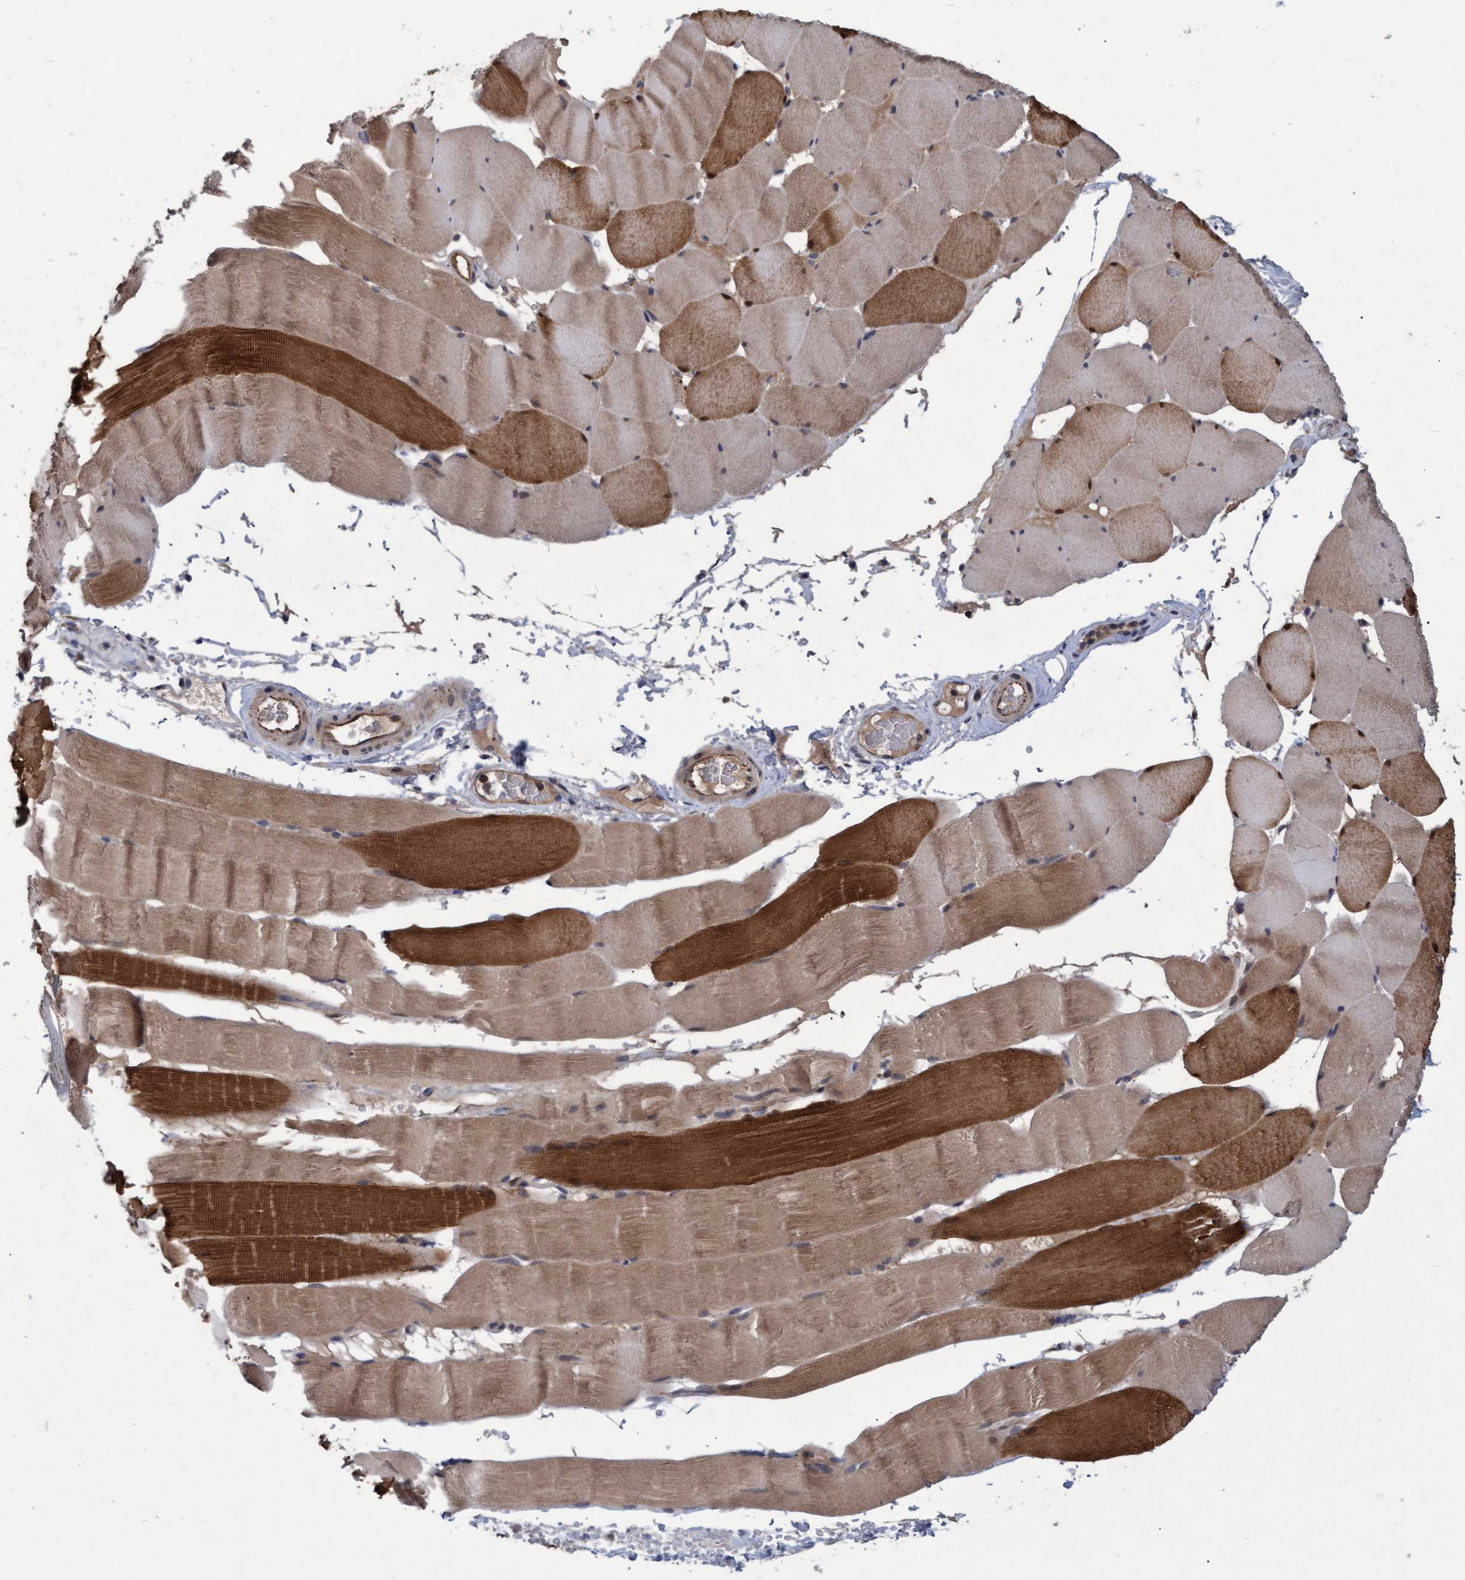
{"staining": {"intensity": "moderate", "quantity": ">75%", "location": "cytoplasmic/membranous,nuclear"}, "tissue": "skeletal muscle", "cell_type": "Myocytes", "image_type": "normal", "snomed": [{"axis": "morphology", "description": "Normal tissue, NOS"}, {"axis": "topography", "description": "Skeletal muscle"}], "caption": "IHC staining of normal skeletal muscle, which exhibits medium levels of moderate cytoplasmic/membranous,nuclear staining in about >75% of myocytes indicating moderate cytoplasmic/membranous,nuclear protein staining. The staining was performed using DAB (3,3'-diaminobenzidine) (brown) for protein detection and nuclei were counterstained in hematoxylin (blue).", "gene": "PSMB6", "patient": {"sex": "male", "age": 62}}